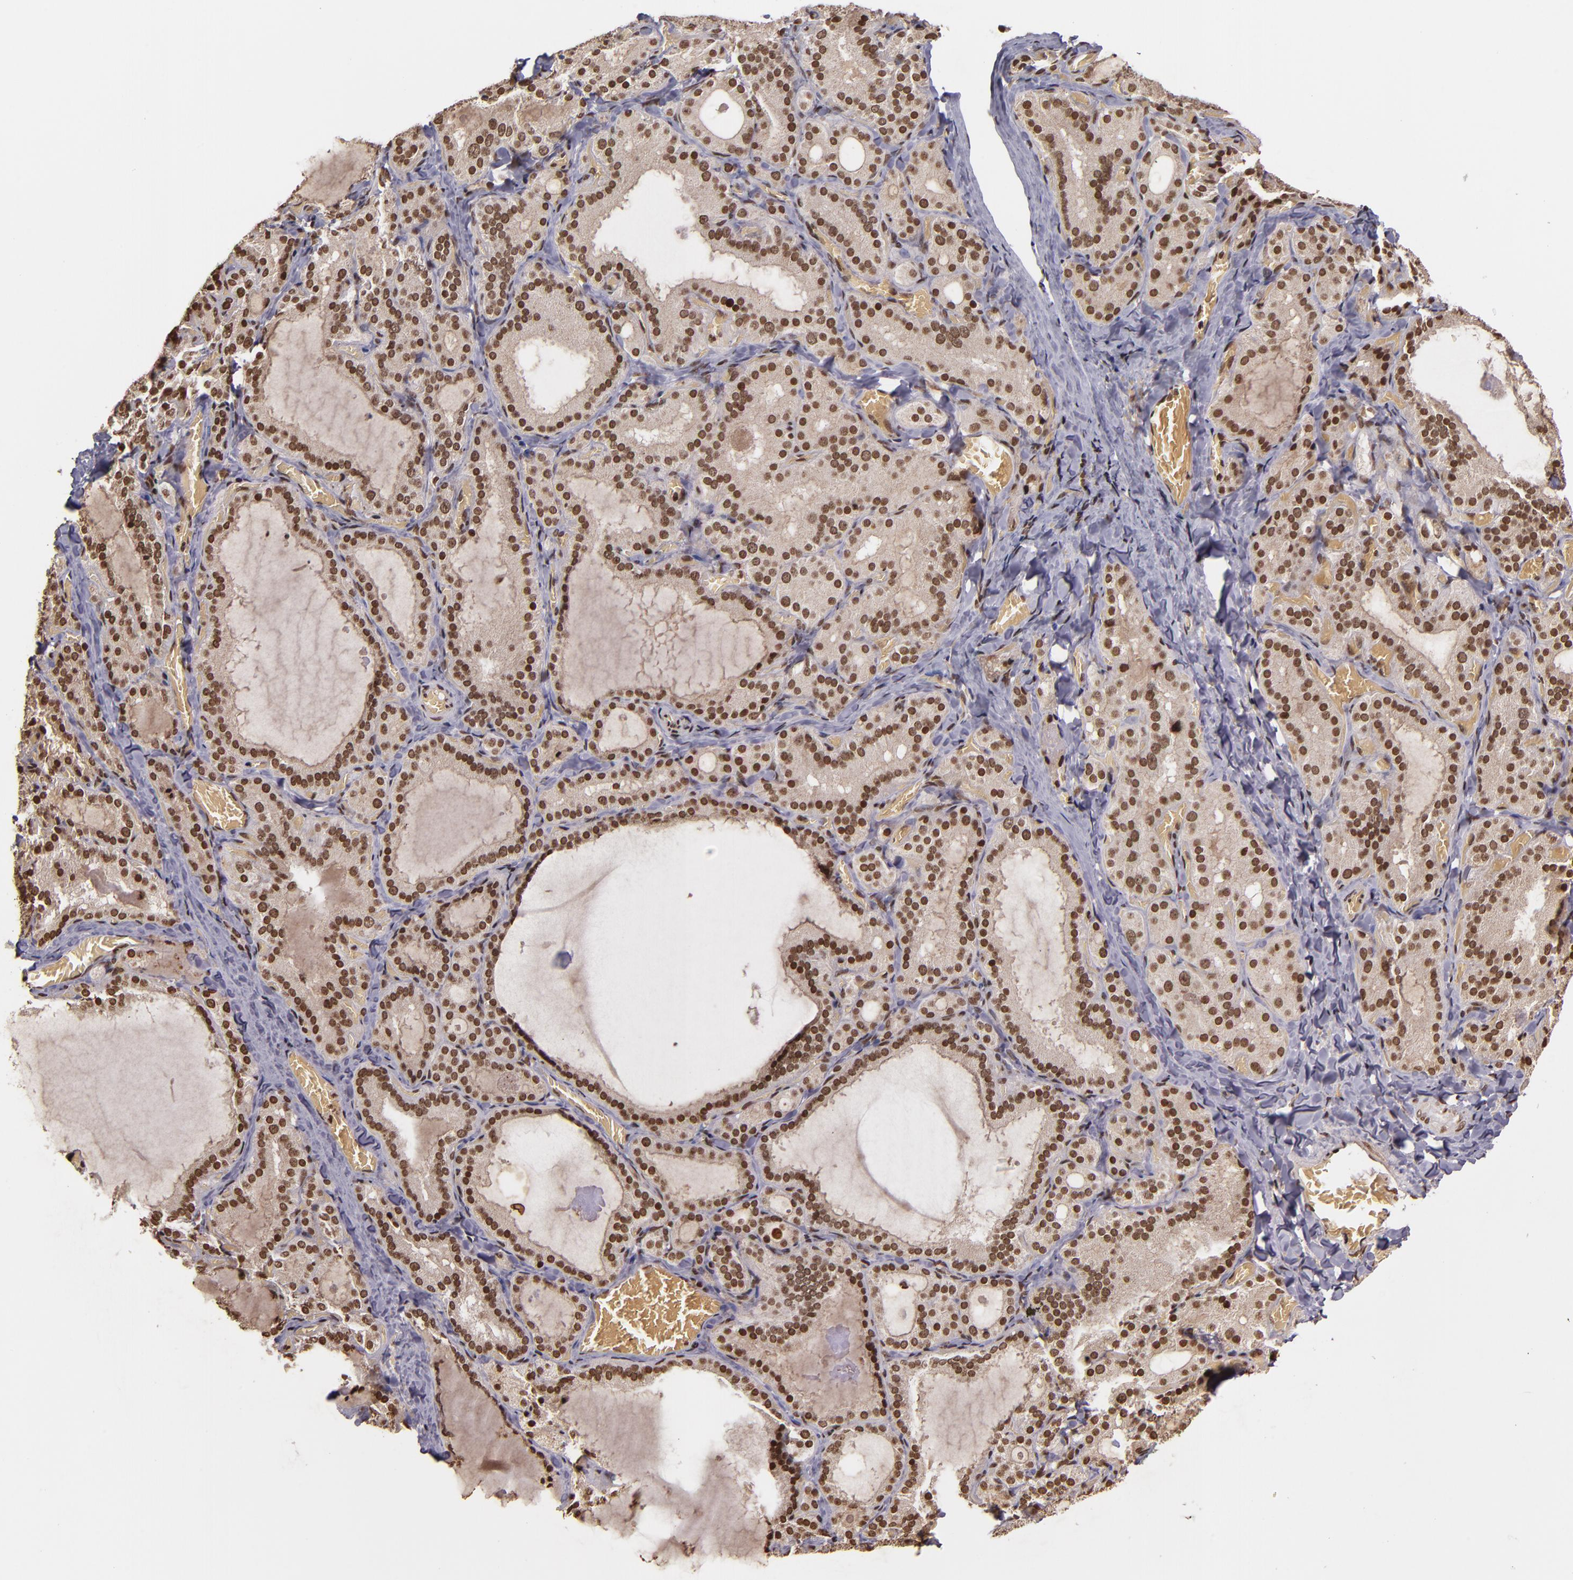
{"staining": {"intensity": "strong", "quantity": ">75%", "location": "nuclear"}, "tissue": "thyroid gland", "cell_type": "Glandular cells", "image_type": "normal", "snomed": [{"axis": "morphology", "description": "Normal tissue, NOS"}, {"axis": "topography", "description": "Thyroid gland"}], "caption": "The immunohistochemical stain shows strong nuclear positivity in glandular cells of normal thyroid gland.", "gene": "CUL3", "patient": {"sex": "female", "age": 33}}